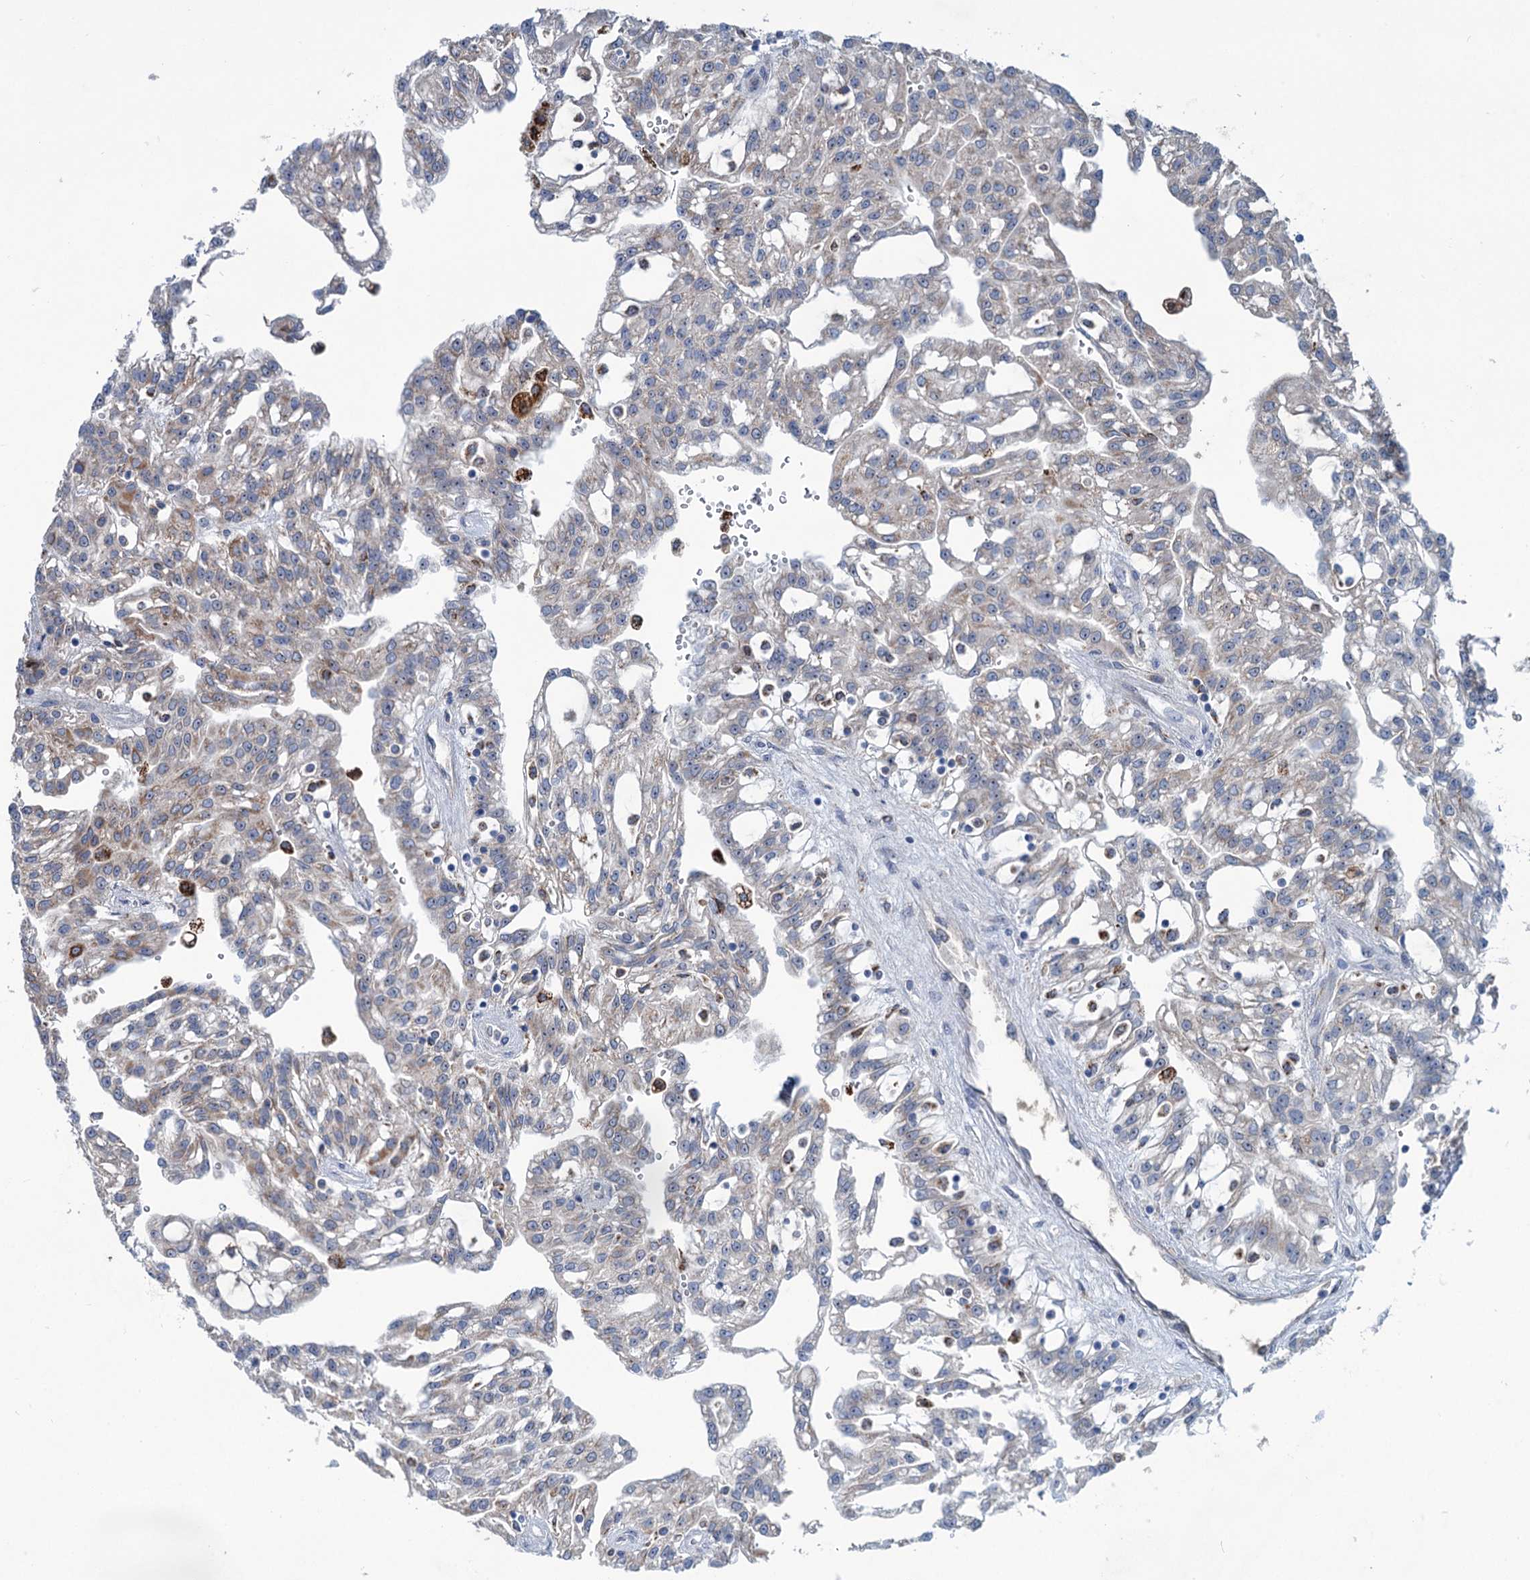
{"staining": {"intensity": "weak", "quantity": "<25%", "location": "cytoplasmic/membranous"}, "tissue": "renal cancer", "cell_type": "Tumor cells", "image_type": "cancer", "snomed": [{"axis": "morphology", "description": "Adenocarcinoma, NOS"}, {"axis": "topography", "description": "Kidney"}], "caption": "Tumor cells show no significant positivity in adenocarcinoma (renal).", "gene": "LPIN1", "patient": {"sex": "male", "age": 63}}